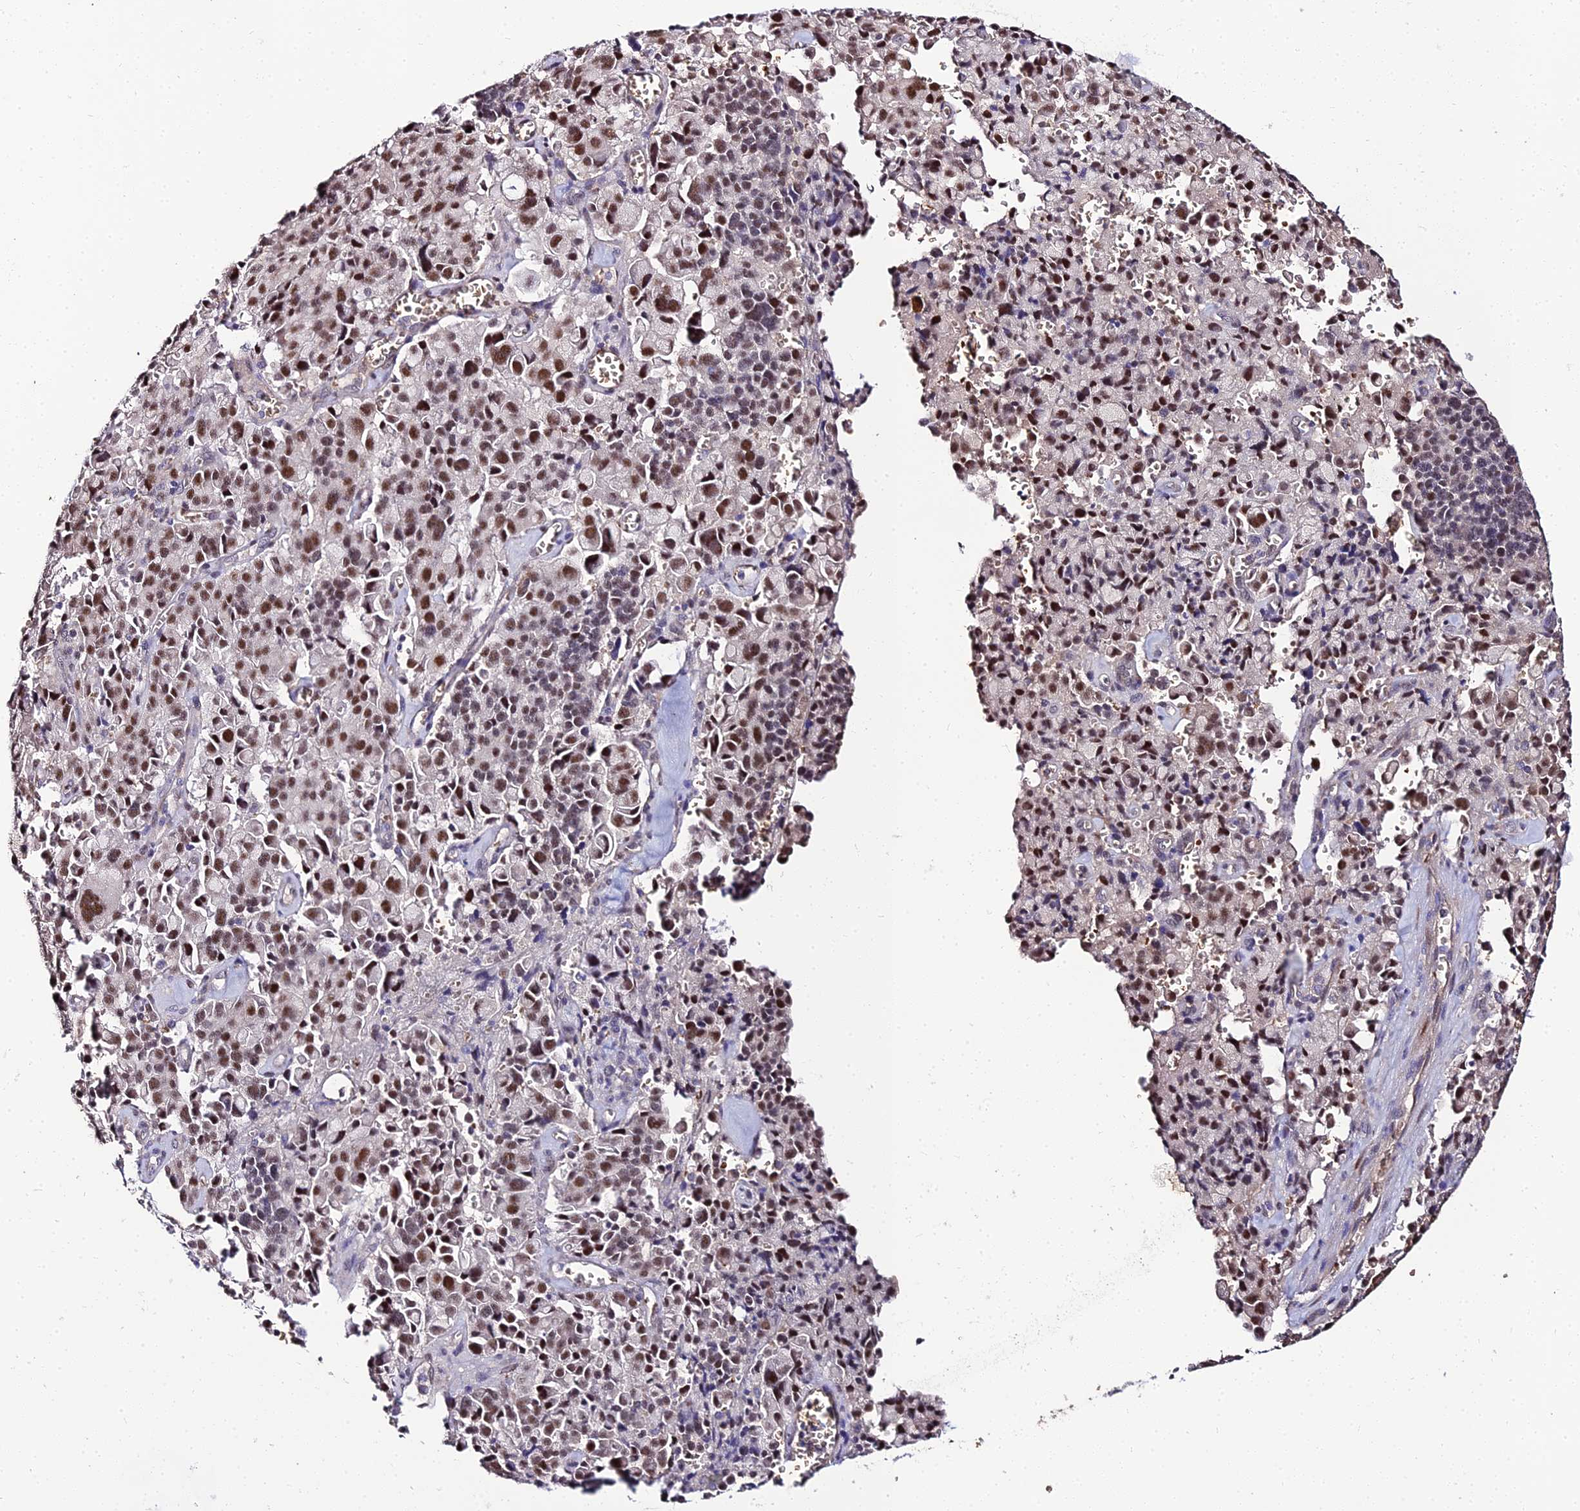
{"staining": {"intensity": "moderate", "quantity": ">75%", "location": "nuclear"}, "tissue": "pancreatic cancer", "cell_type": "Tumor cells", "image_type": "cancer", "snomed": [{"axis": "morphology", "description": "Adenocarcinoma, NOS"}, {"axis": "topography", "description": "Pancreas"}], "caption": "Protein analysis of pancreatic cancer (adenocarcinoma) tissue shows moderate nuclear positivity in approximately >75% of tumor cells.", "gene": "BCL9", "patient": {"sex": "male", "age": 65}}